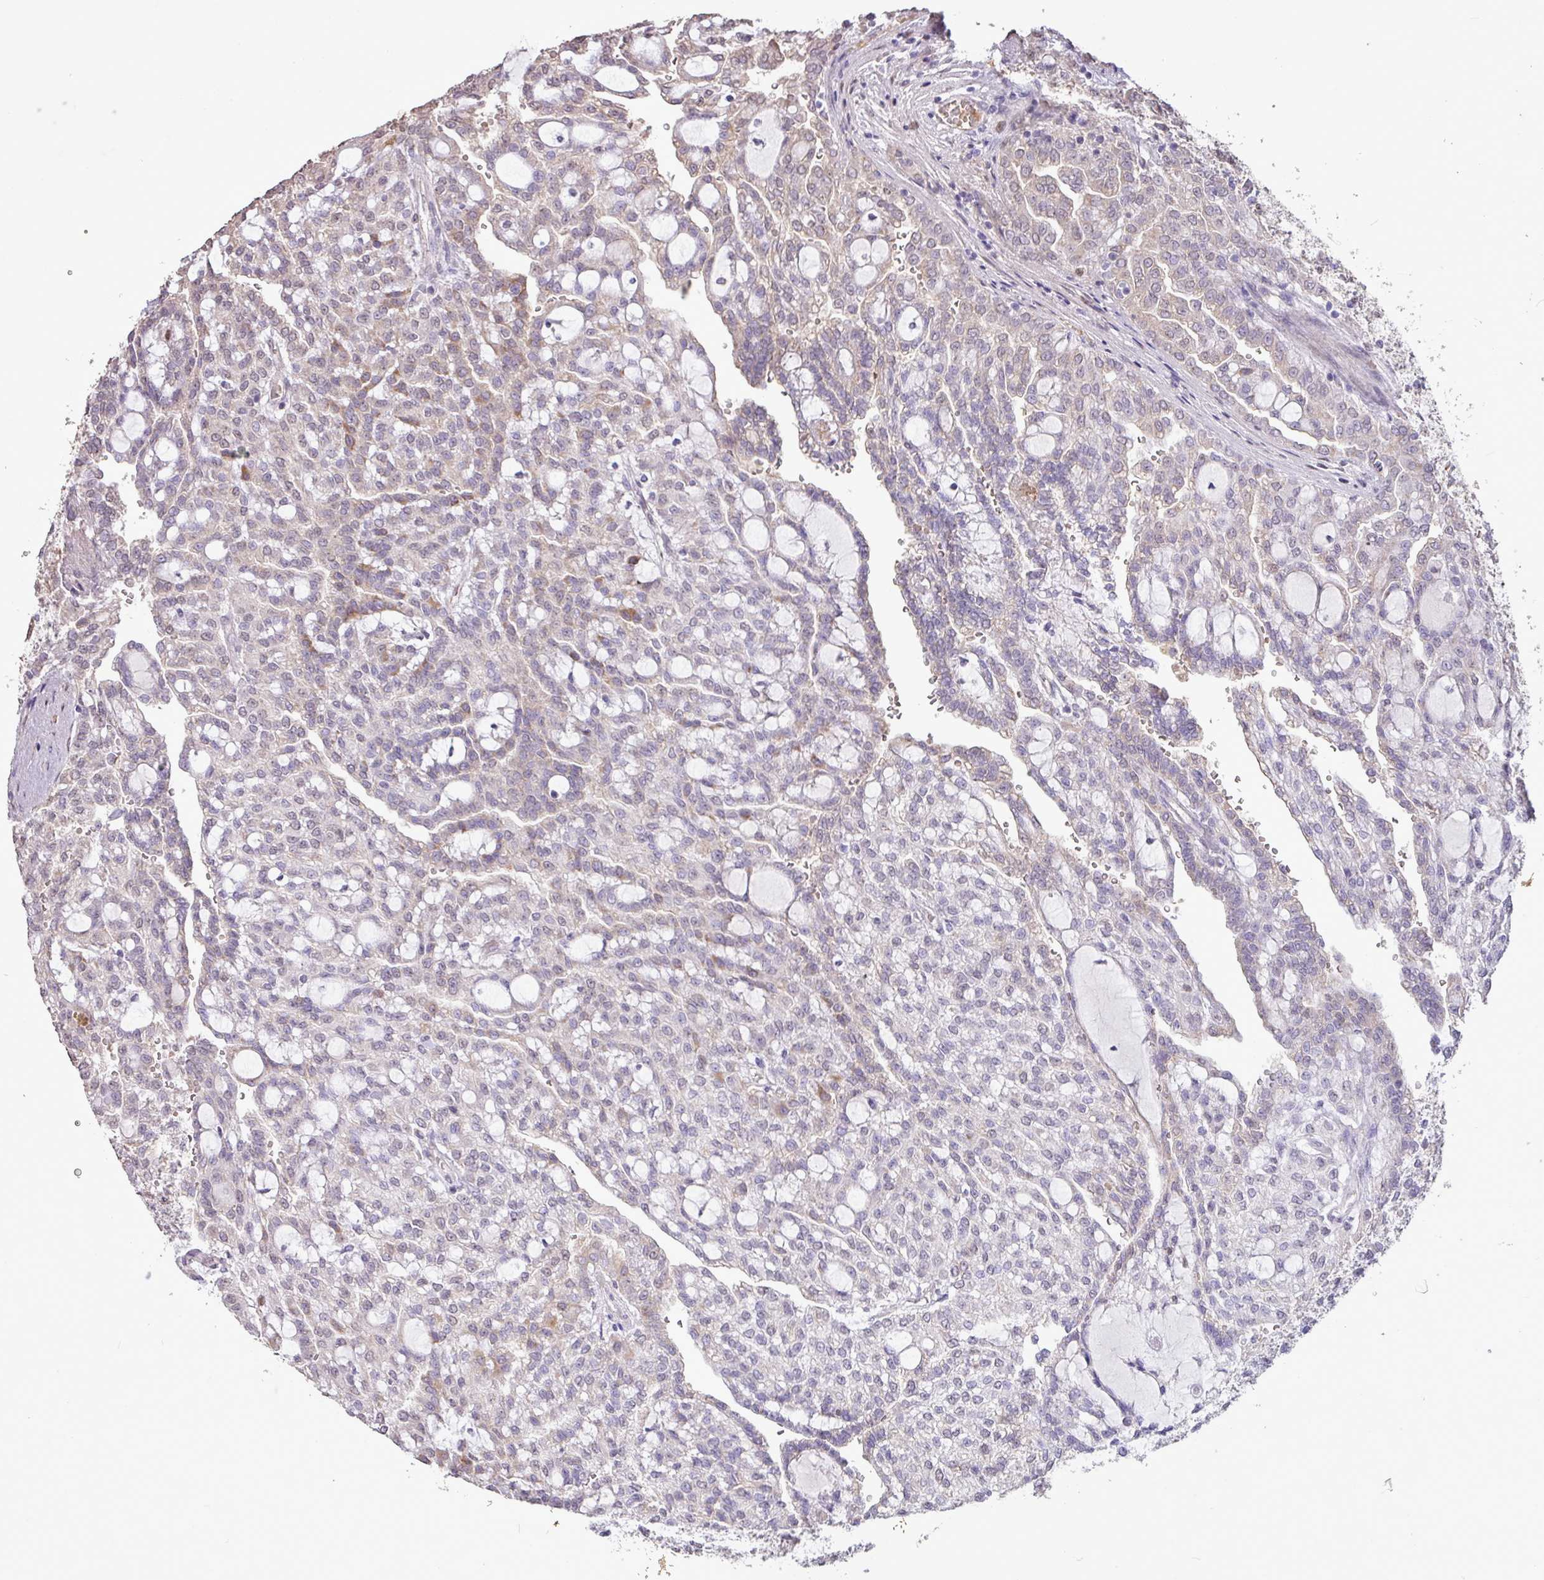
{"staining": {"intensity": "weak", "quantity": "<25%", "location": "nuclear"}, "tissue": "renal cancer", "cell_type": "Tumor cells", "image_type": "cancer", "snomed": [{"axis": "morphology", "description": "Adenocarcinoma, NOS"}, {"axis": "topography", "description": "Kidney"}], "caption": "Tumor cells show no significant protein positivity in adenocarcinoma (renal).", "gene": "L3MBTL3", "patient": {"sex": "male", "age": 63}}